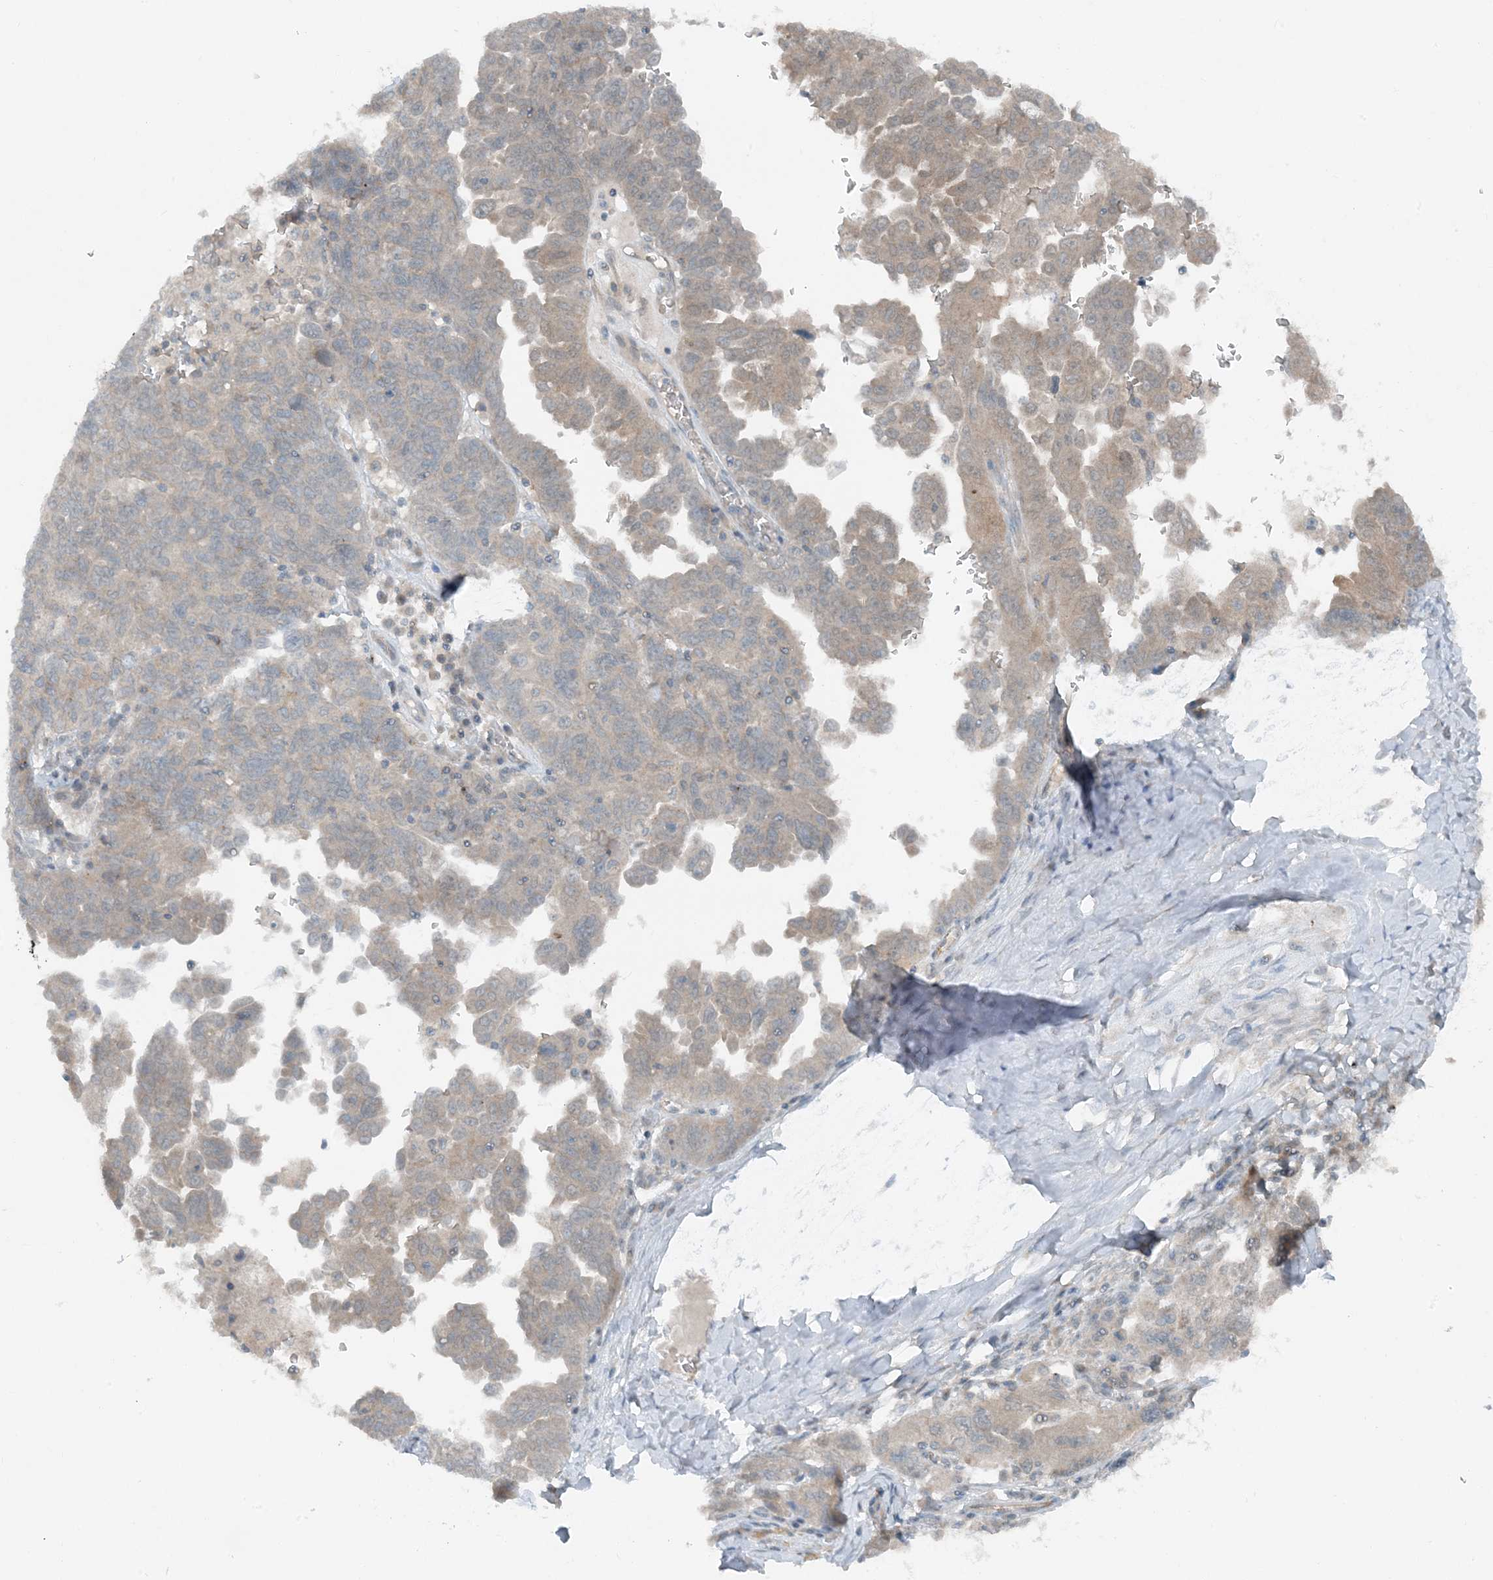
{"staining": {"intensity": "weak", "quantity": "<25%", "location": "cytoplasmic/membranous"}, "tissue": "ovarian cancer", "cell_type": "Tumor cells", "image_type": "cancer", "snomed": [{"axis": "morphology", "description": "Carcinoma, endometroid"}, {"axis": "topography", "description": "Ovary"}], "caption": "Photomicrograph shows no significant protein staining in tumor cells of endometroid carcinoma (ovarian).", "gene": "MITD1", "patient": {"sex": "female", "age": 62}}